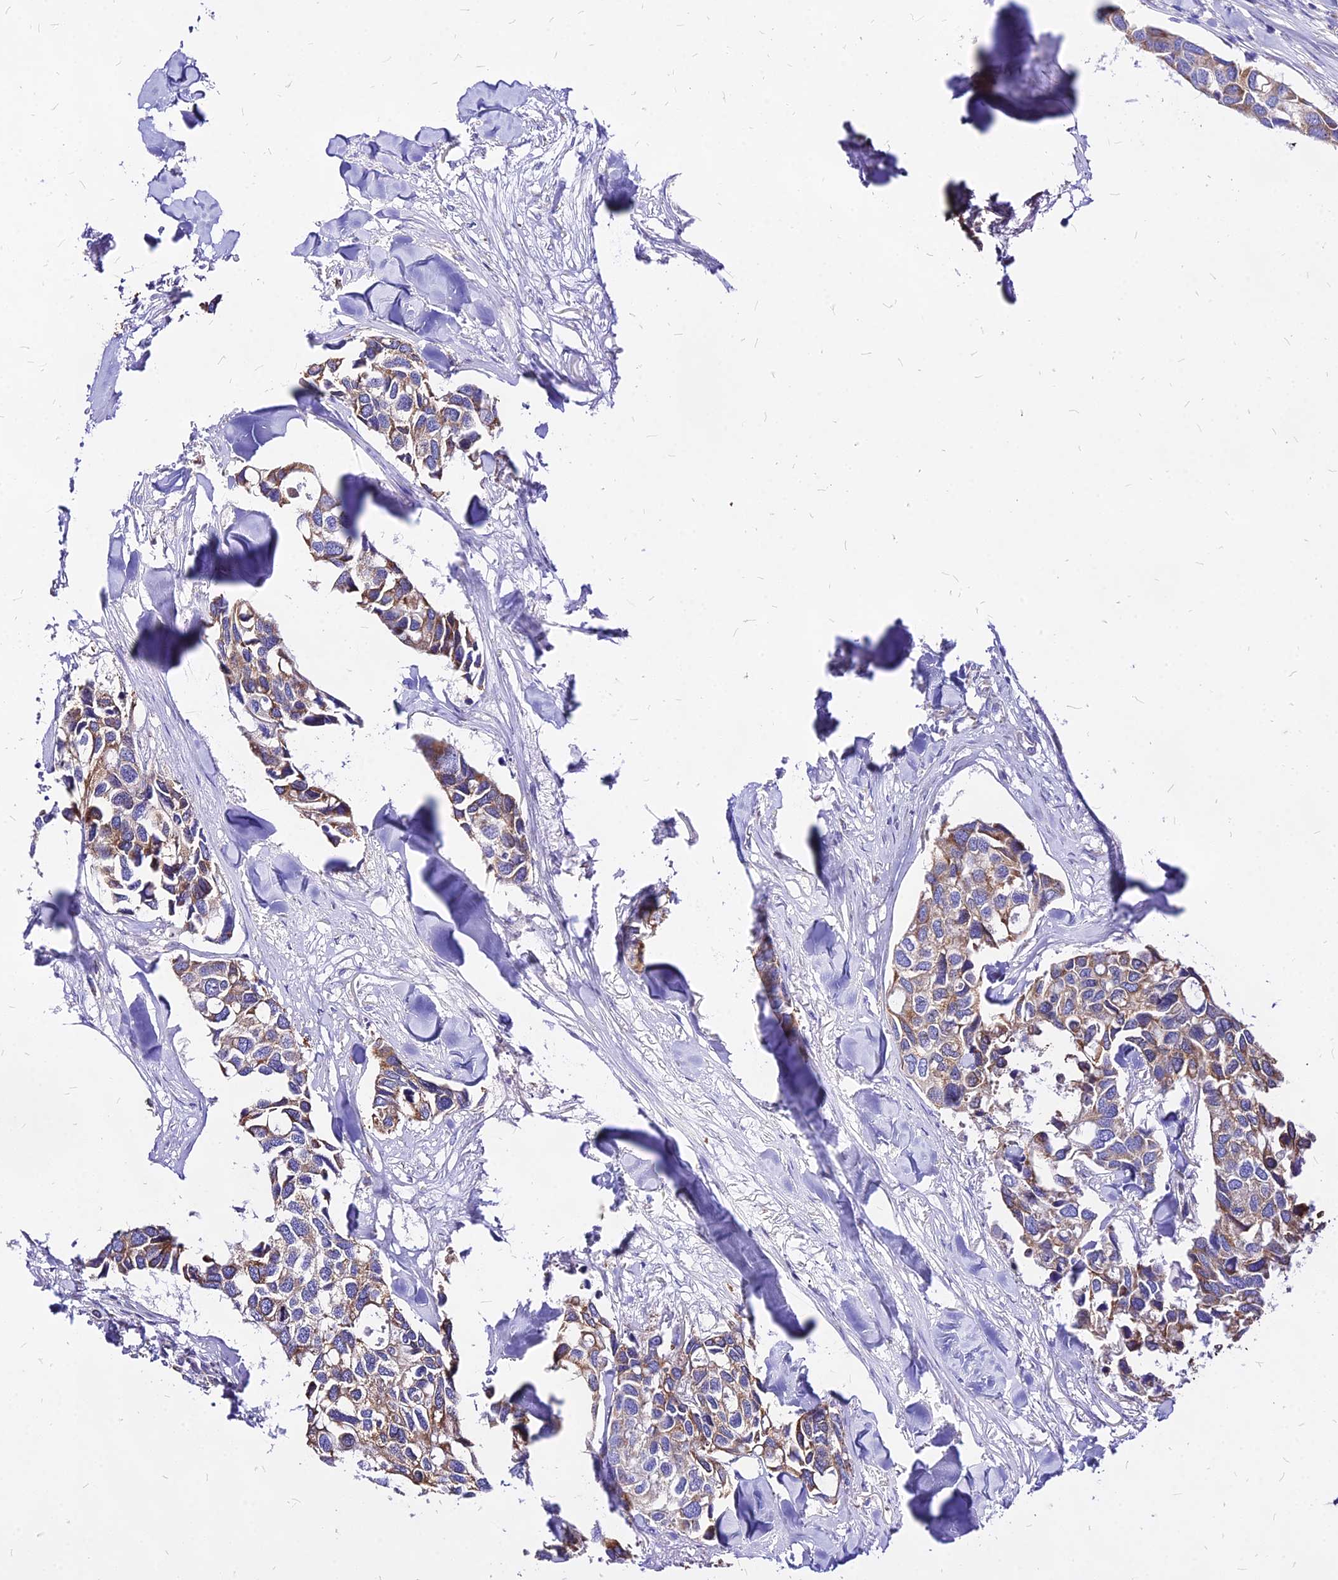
{"staining": {"intensity": "moderate", "quantity": ">75%", "location": "cytoplasmic/membranous"}, "tissue": "breast cancer", "cell_type": "Tumor cells", "image_type": "cancer", "snomed": [{"axis": "morphology", "description": "Duct carcinoma"}, {"axis": "topography", "description": "Breast"}], "caption": "Protein expression by IHC exhibits moderate cytoplasmic/membranous staining in about >75% of tumor cells in breast cancer (intraductal carcinoma).", "gene": "MRPL3", "patient": {"sex": "female", "age": 83}}